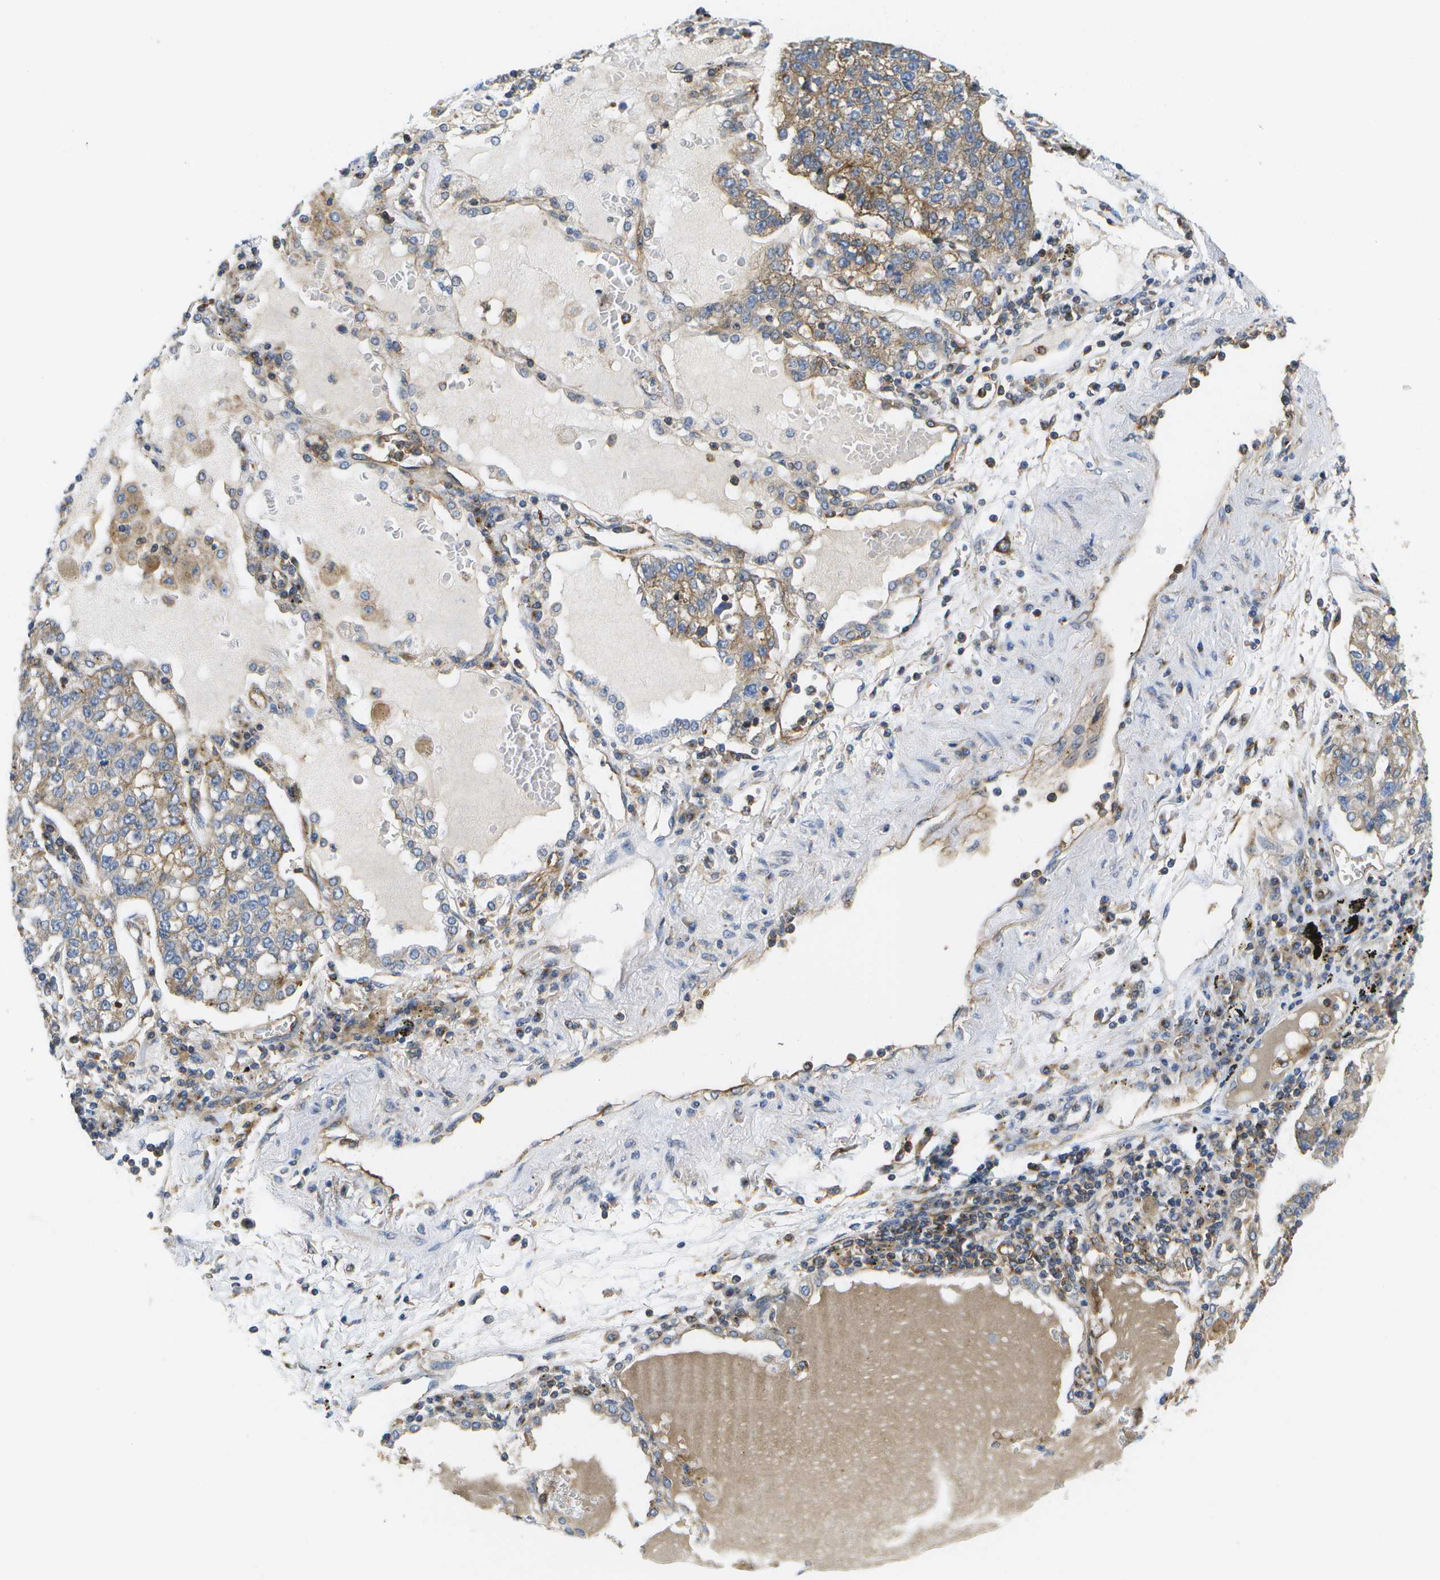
{"staining": {"intensity": "weak", "quantity": ">75%", "location": "cytoplasmic/membranous"}, "tissue": "lung cancer", "cell_type": "Tumor cells", "image_type": "cancer", "snomed": [{"axis": "morphology", "description": "Adenocarcinoma, NOS"}, {"axis": "topography", "description": "Lung"}], "caption": "Immunohistochemical staining of human lung adenocarcinoma shows low levels of weak cytoplasmic/membranous staining in approximately >75% of tumor cells.", "gene": "BST2", "patient": {"sex": "male", "age": 49}}